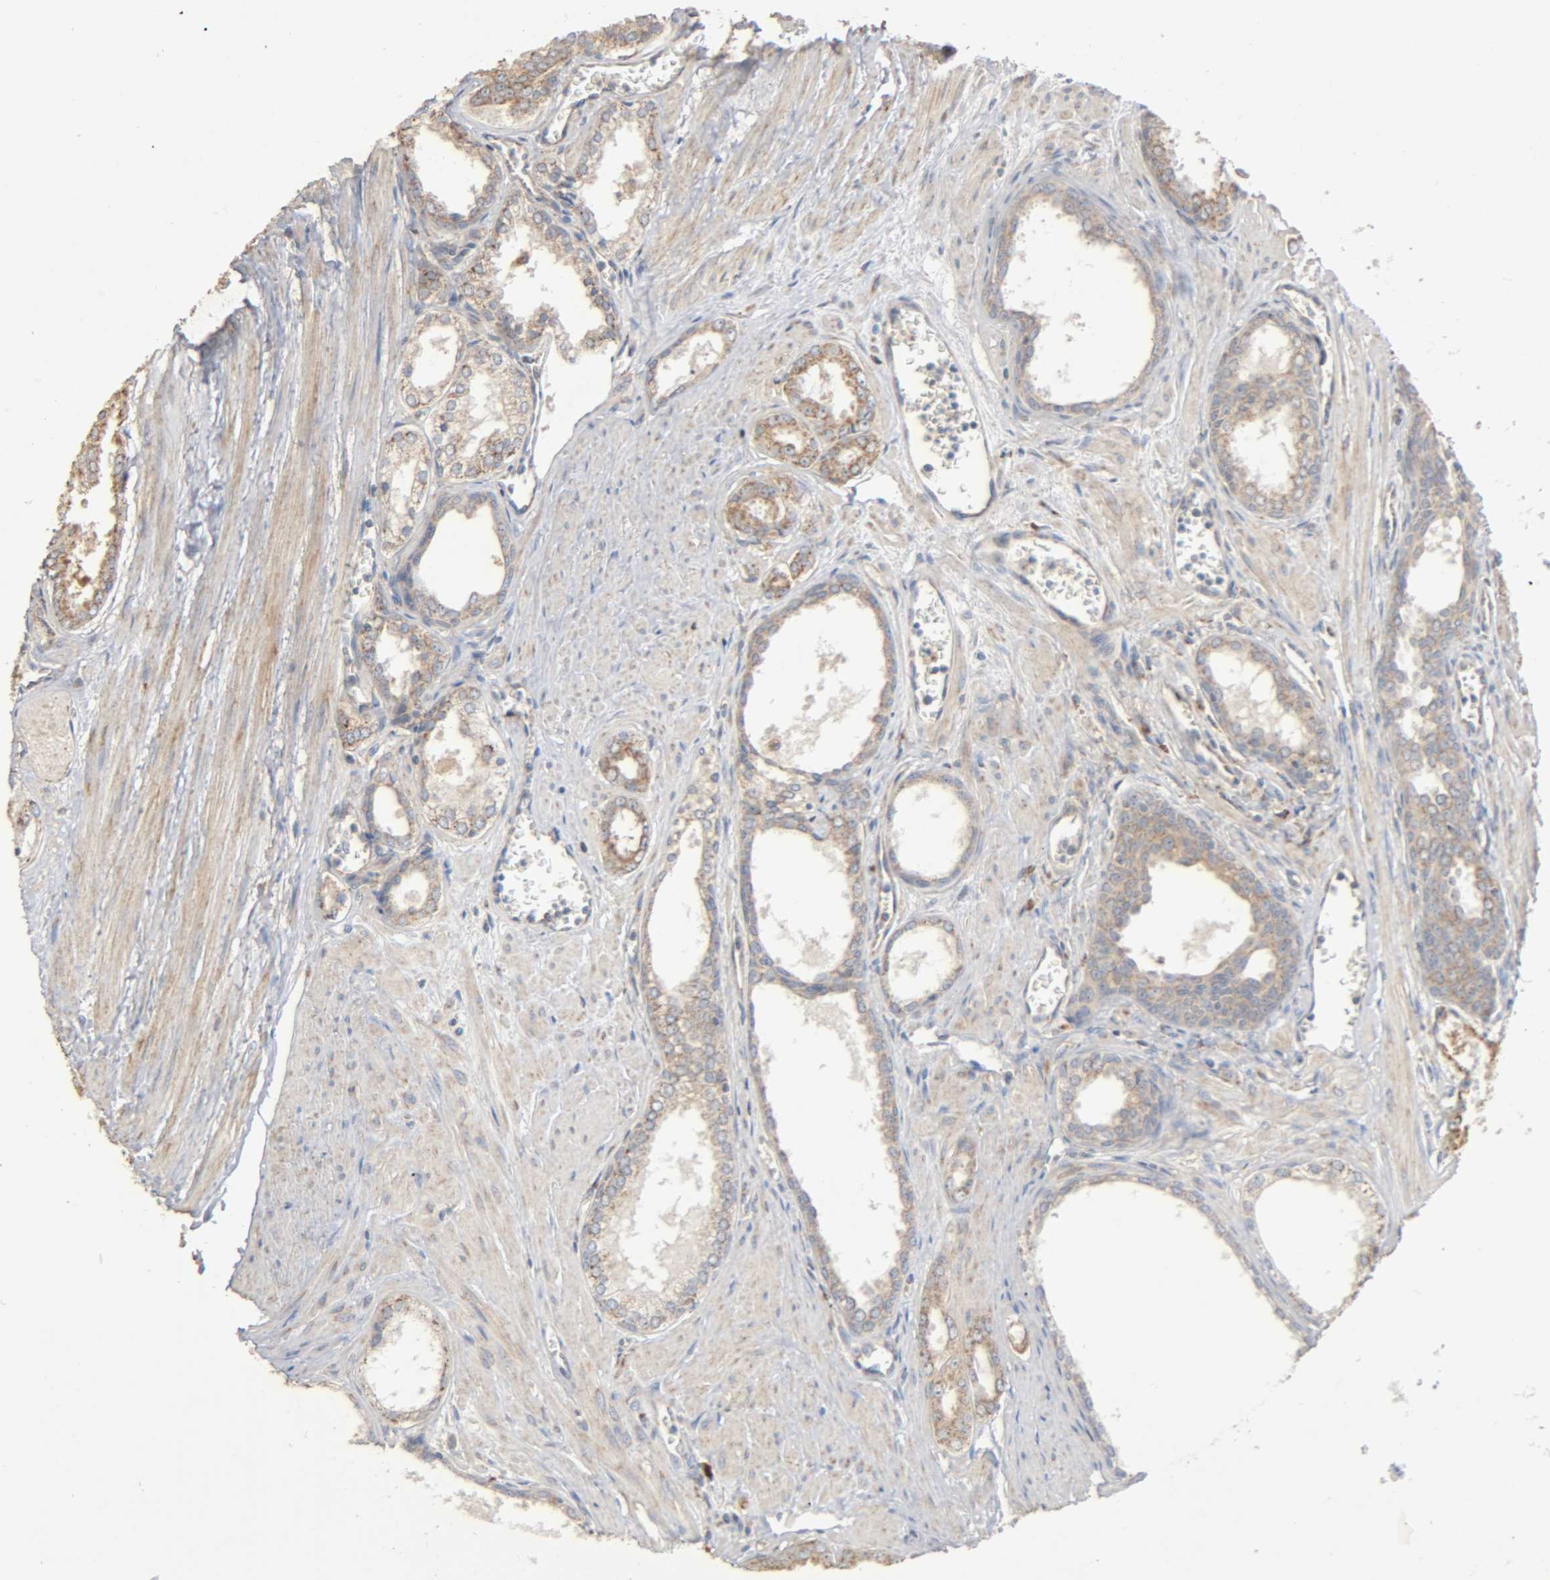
{"staining": {"intensity": "moderate", "quantity": ">75%", "location": "cytoplasmic/membranous"}, "tissue": "prostate cancer", "cell_type": "Tumor cells", "image_type": "cancer", "snomed": [{"axis": "morphology", "description": "Adenocarcinoma, Low grade"}, {"axis": "topography", "description": "Prostate"}], "caption": "A brown stain labels moderate cytoplasmic/membranous staining of a protein in human prostate cancer (low-grade adenocarcinoma) tumor cells.", "gene": "NDUFS3", "patient": {"sex": "male", "age": 57}}